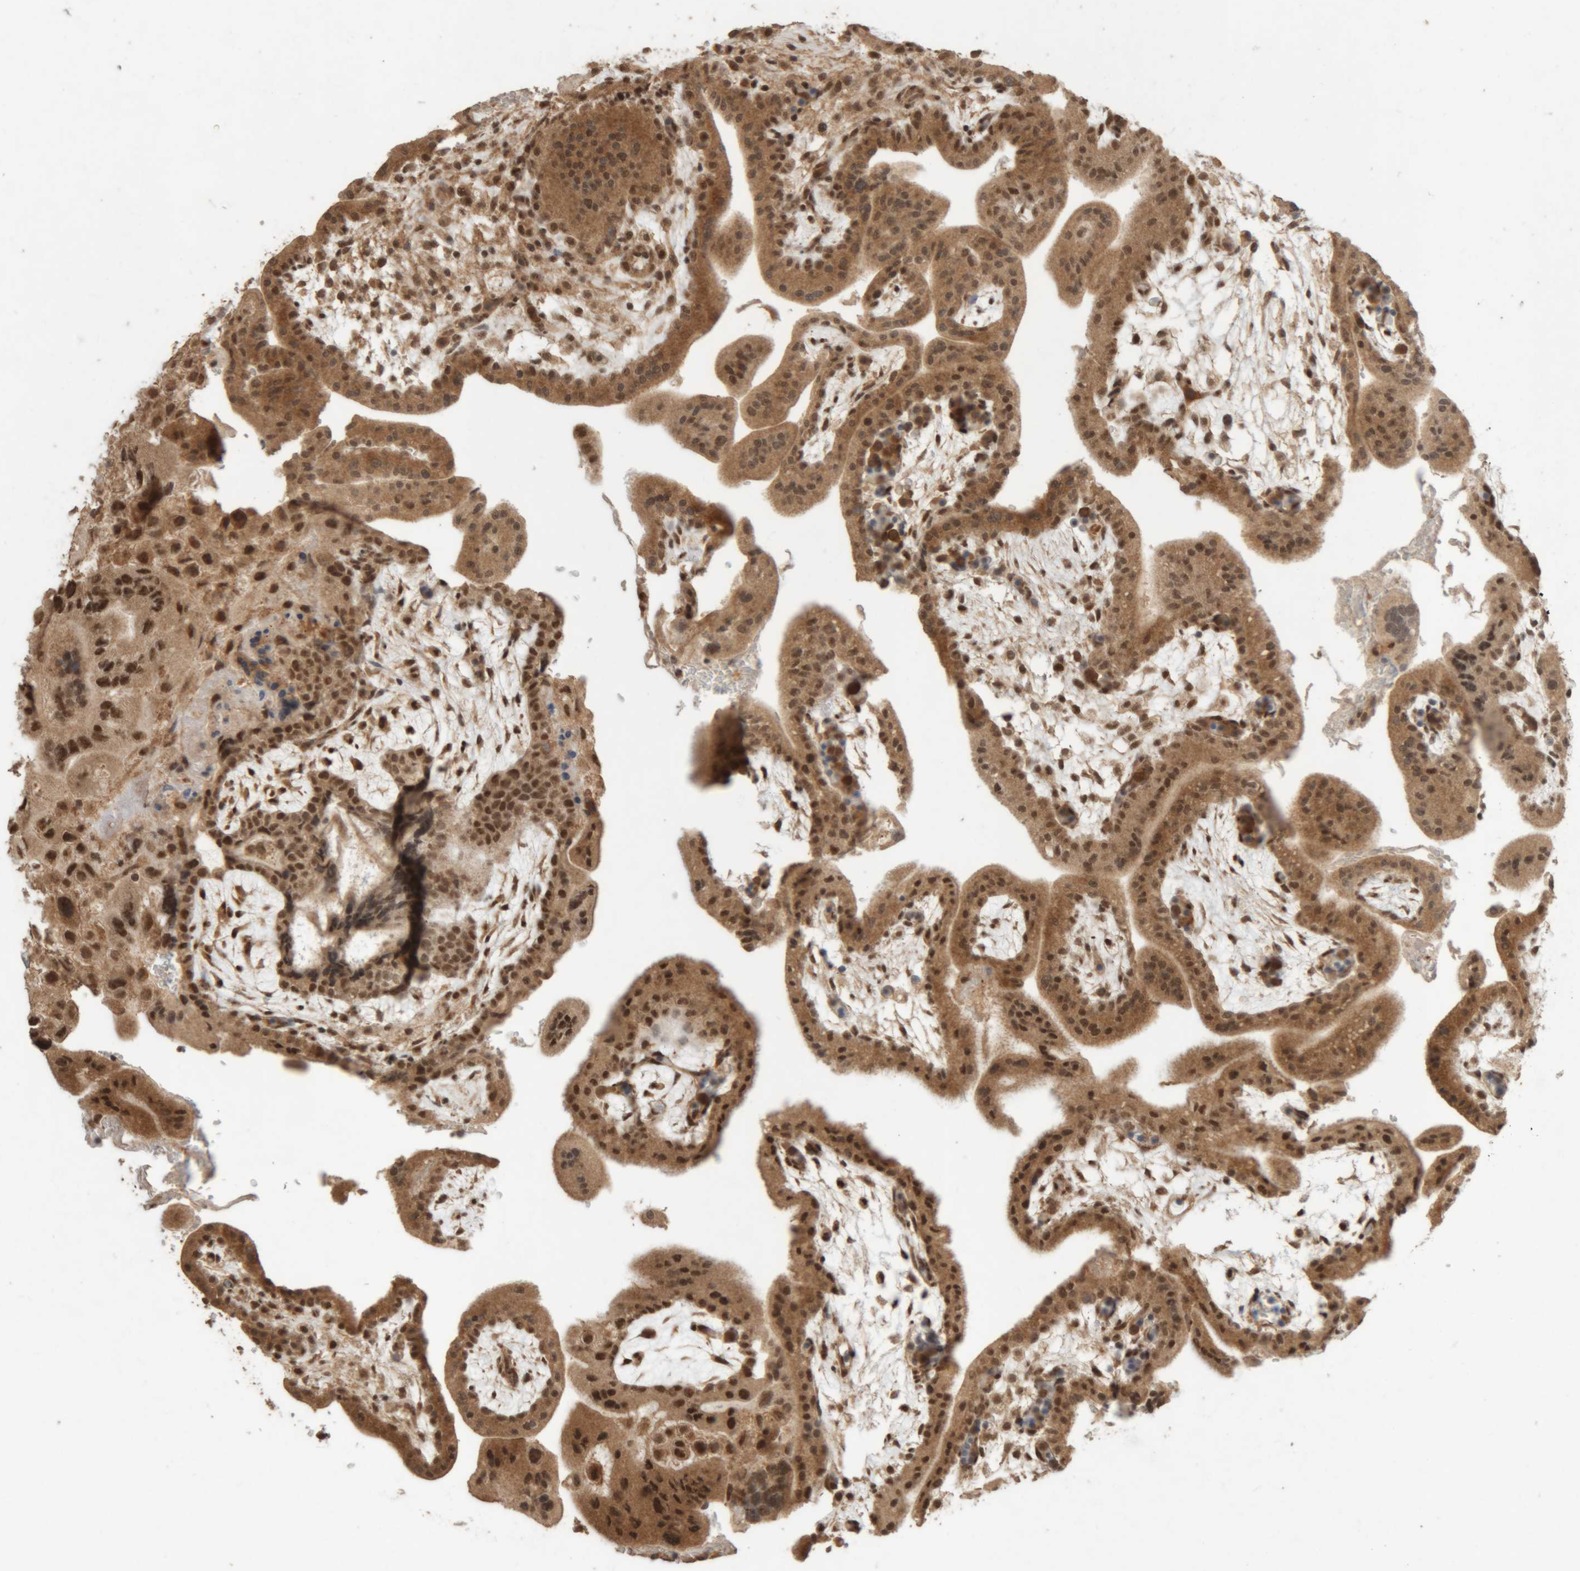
{"staining": {"intensity": "strong", "quantity": ">75%", "location": "cytoplasmic/membranous,nuclear"}, "tissue": "placenta", "cell_type": "Decidual cells", "image_type": "normal", "snomed": [{"axis": "morphology", "description": "Normal tissue, NOS"}, {"axis": "topography", "description": "Placenta"}], "caption": "Immunohistochemical staining of unremarkable human placenta shows >75% levels of strong cytoplasmic/membranous,nuclear protein staining in approximately >75% of decidual cells. The staining was performed using DAB (3,3'-diaminobenzidine) to visualize the protein expression in brown, while the nuclei were stained in blue with hematoxylin (Magnification: 20x).", "gene": "KEAP1", "patient": {"sex": "female", "age": 35}}